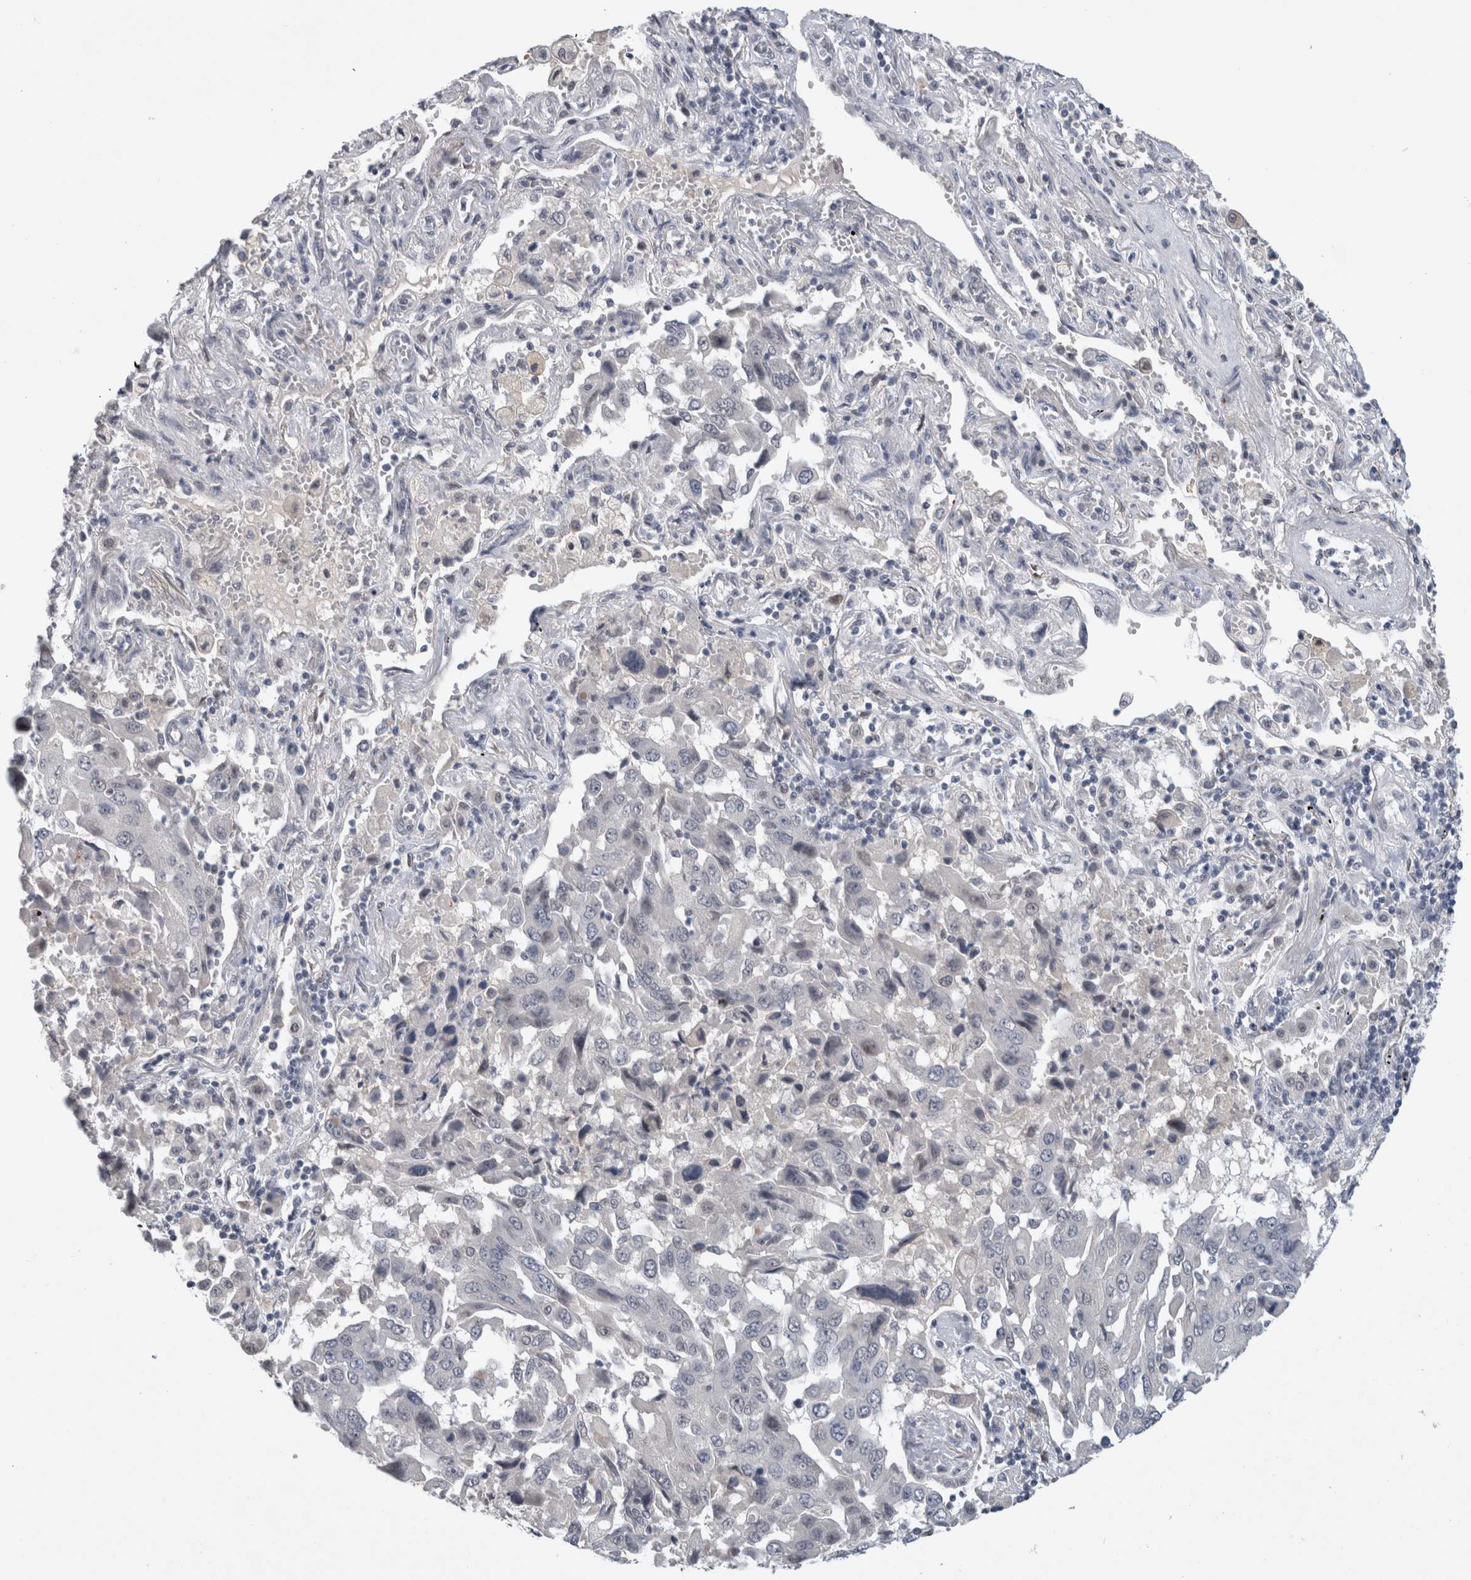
{"staining": {"intensity": "negative", "quantity": "none", "location": "none"}, "tissue": "lung cancer", "cell_type": "Tumor cells", "image_type": "cancer", "snomed": [{"axis": "morphology", "description": "Adenocarcinoma, NOS"}, {"axis": "topography", "description": "Lung"}], "caption": "There is no significant positivity in tumor cells of lung adenocarcinoma.", "gene": "PRXL2A", "patient": {"sex": "female", "age": 65}}